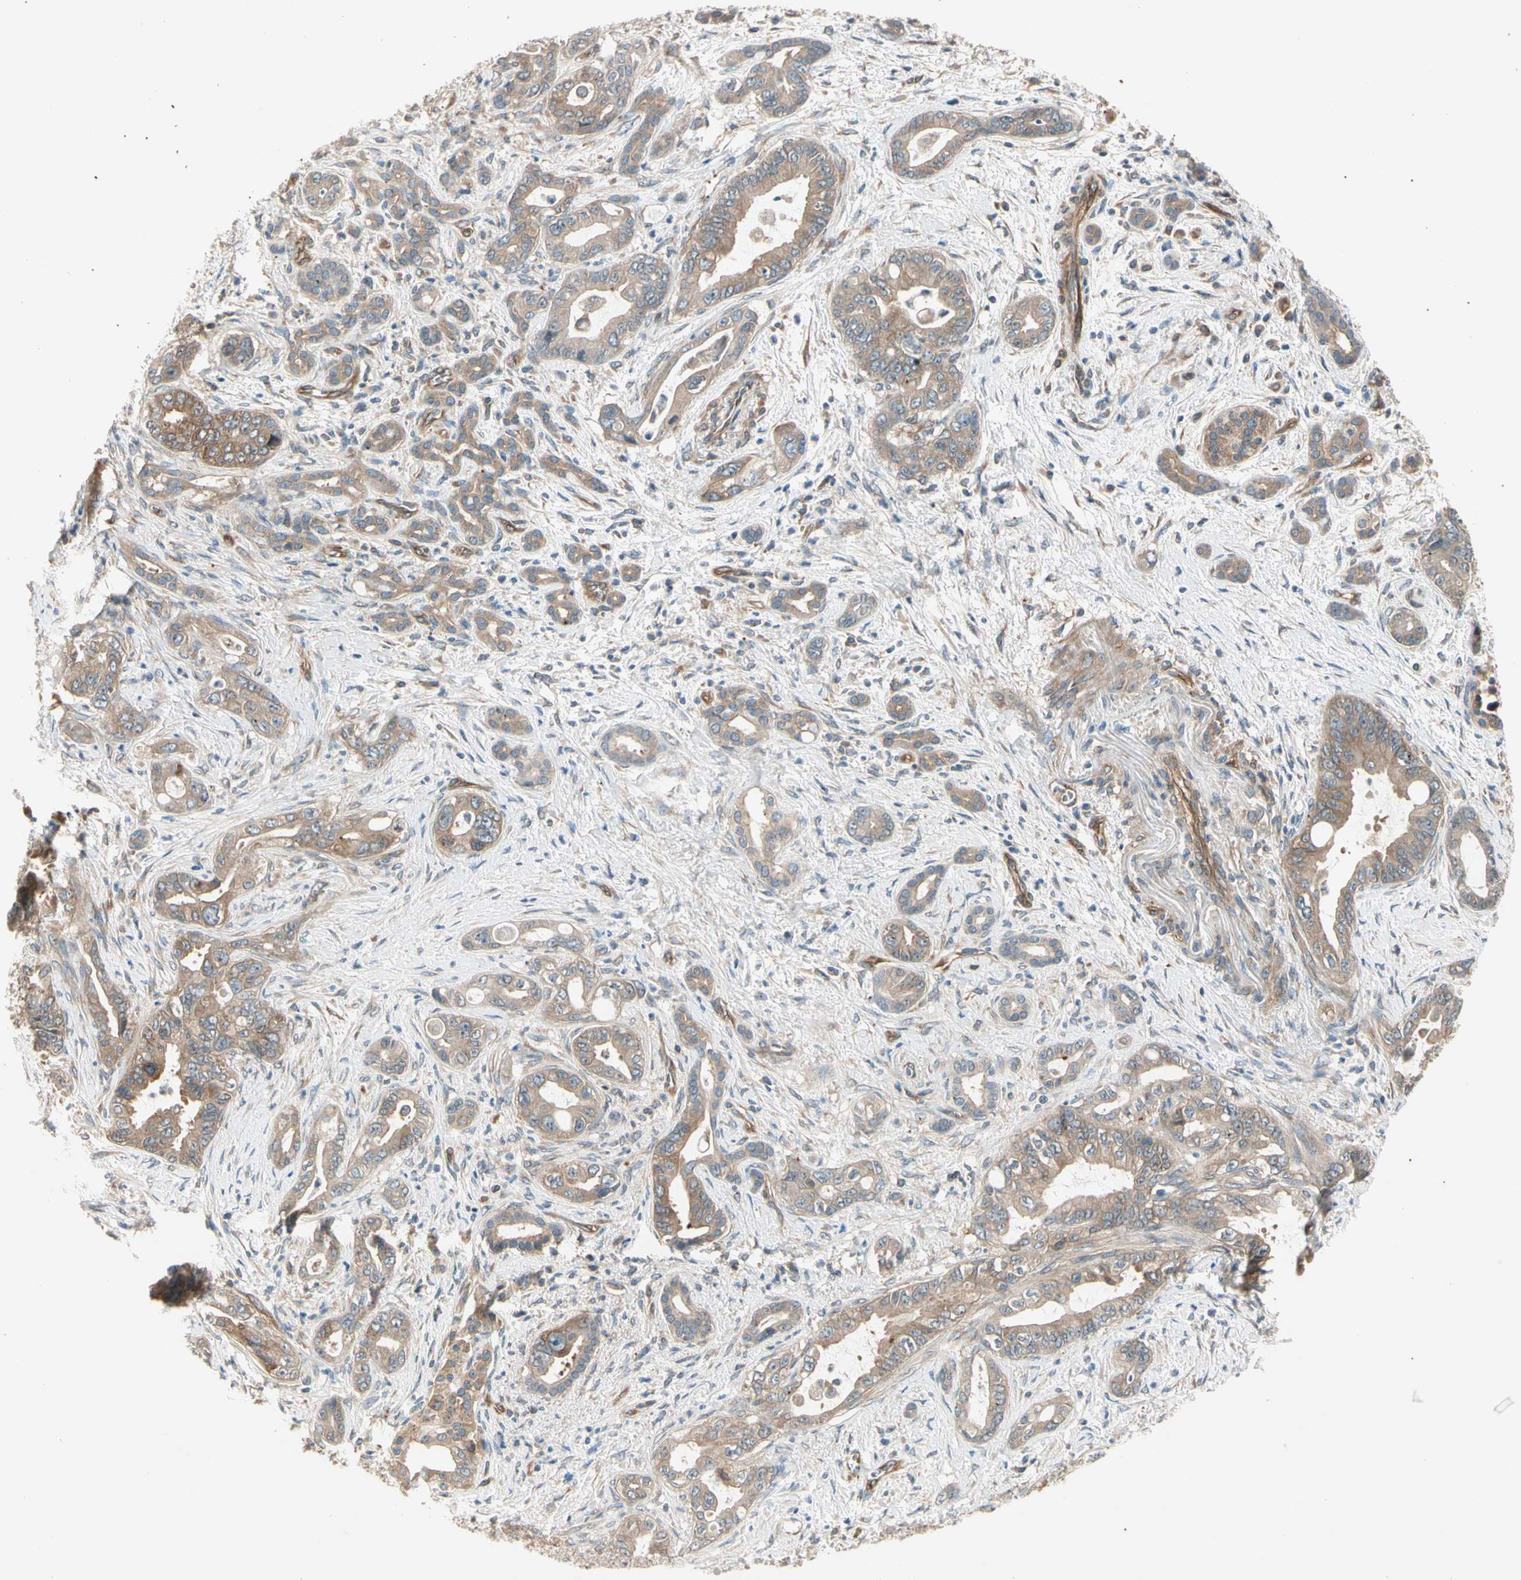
{"staining": {"intensity": "moderate", "quantity": ">75%", "location": "cytoplasmic/membranous"}, "tissue": "pancreatic cancer", "cell_type": "Tumor cells", "image_type": "cancer", "snomed": [{"axis": "morphology", "description": "Adenocarcinoma, NOS"}, {"axis": "topography", "description": "Pancreas"}], "caption": "Adenocarcinoma (pancreatic) stained for a protein (brown) exhibits moderate cytoplasmic/membranous positive positivity in about >75% of tumor cells.", "gene": "ROCK2", "patient": {"sex": "male", "age": 70}}